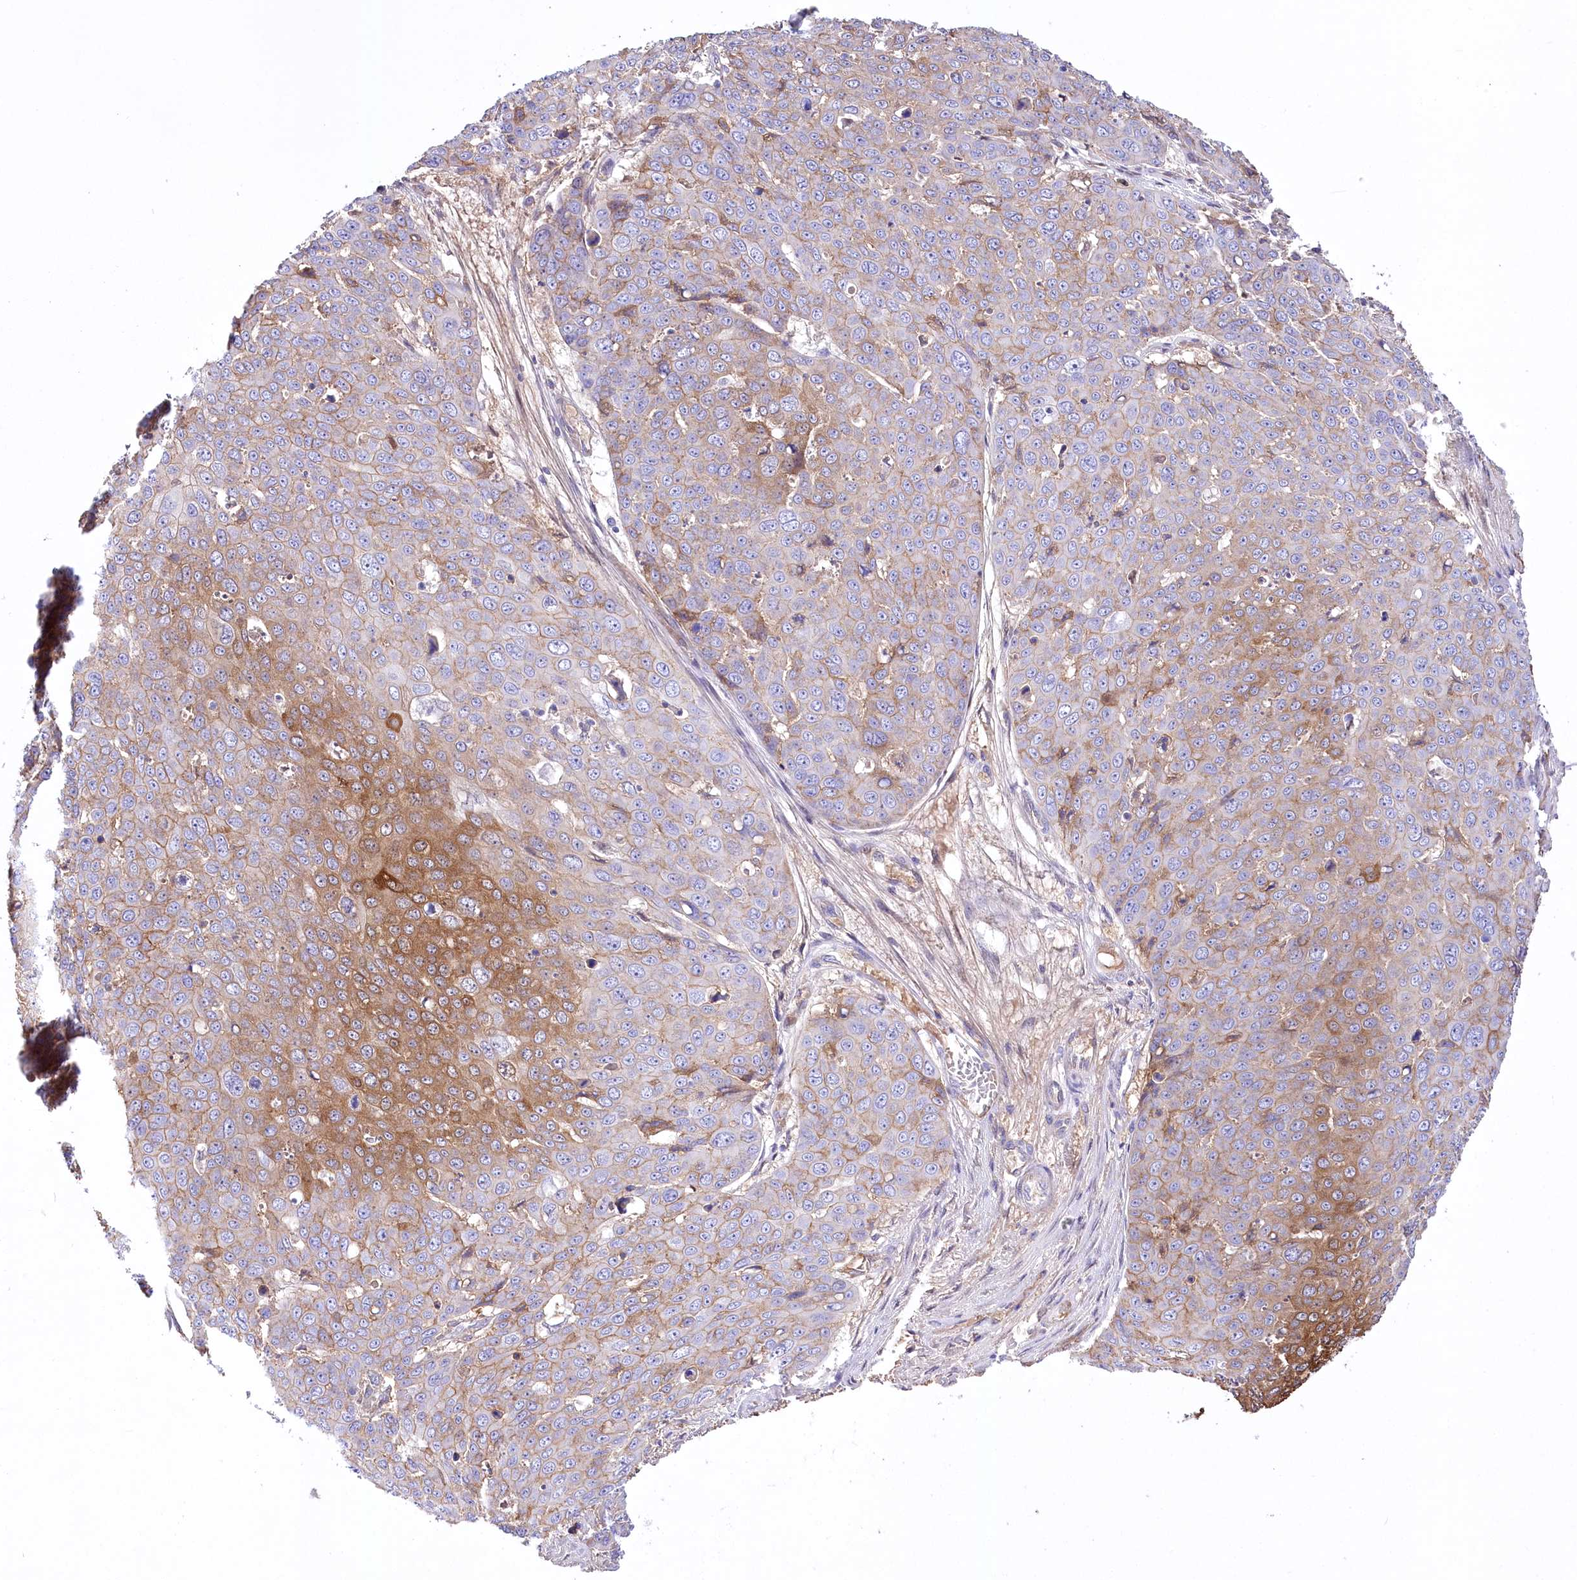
{"staining": {"intensity": "moderate", "quantity": "25%-75%", "location": "cytoplasmic/membranous"}, "tissue": "skin cancer", "cell_type": "Tumor cells", "image_type": "cancer", "snomed": [{"axis": "morphology", "description": "Squamous cell carcinoma, NOS"}, {"axis": "topography", "description": "Skin"}], "caption": "Protein expression analysis of human squamous cell carcinoma (skin) reveals moderate cytoplasmic/membranous positivity in approximately 25%-75% of tumor cells.", "gene": "CEP164", "patient": {"sex": "male", "age": 71}}